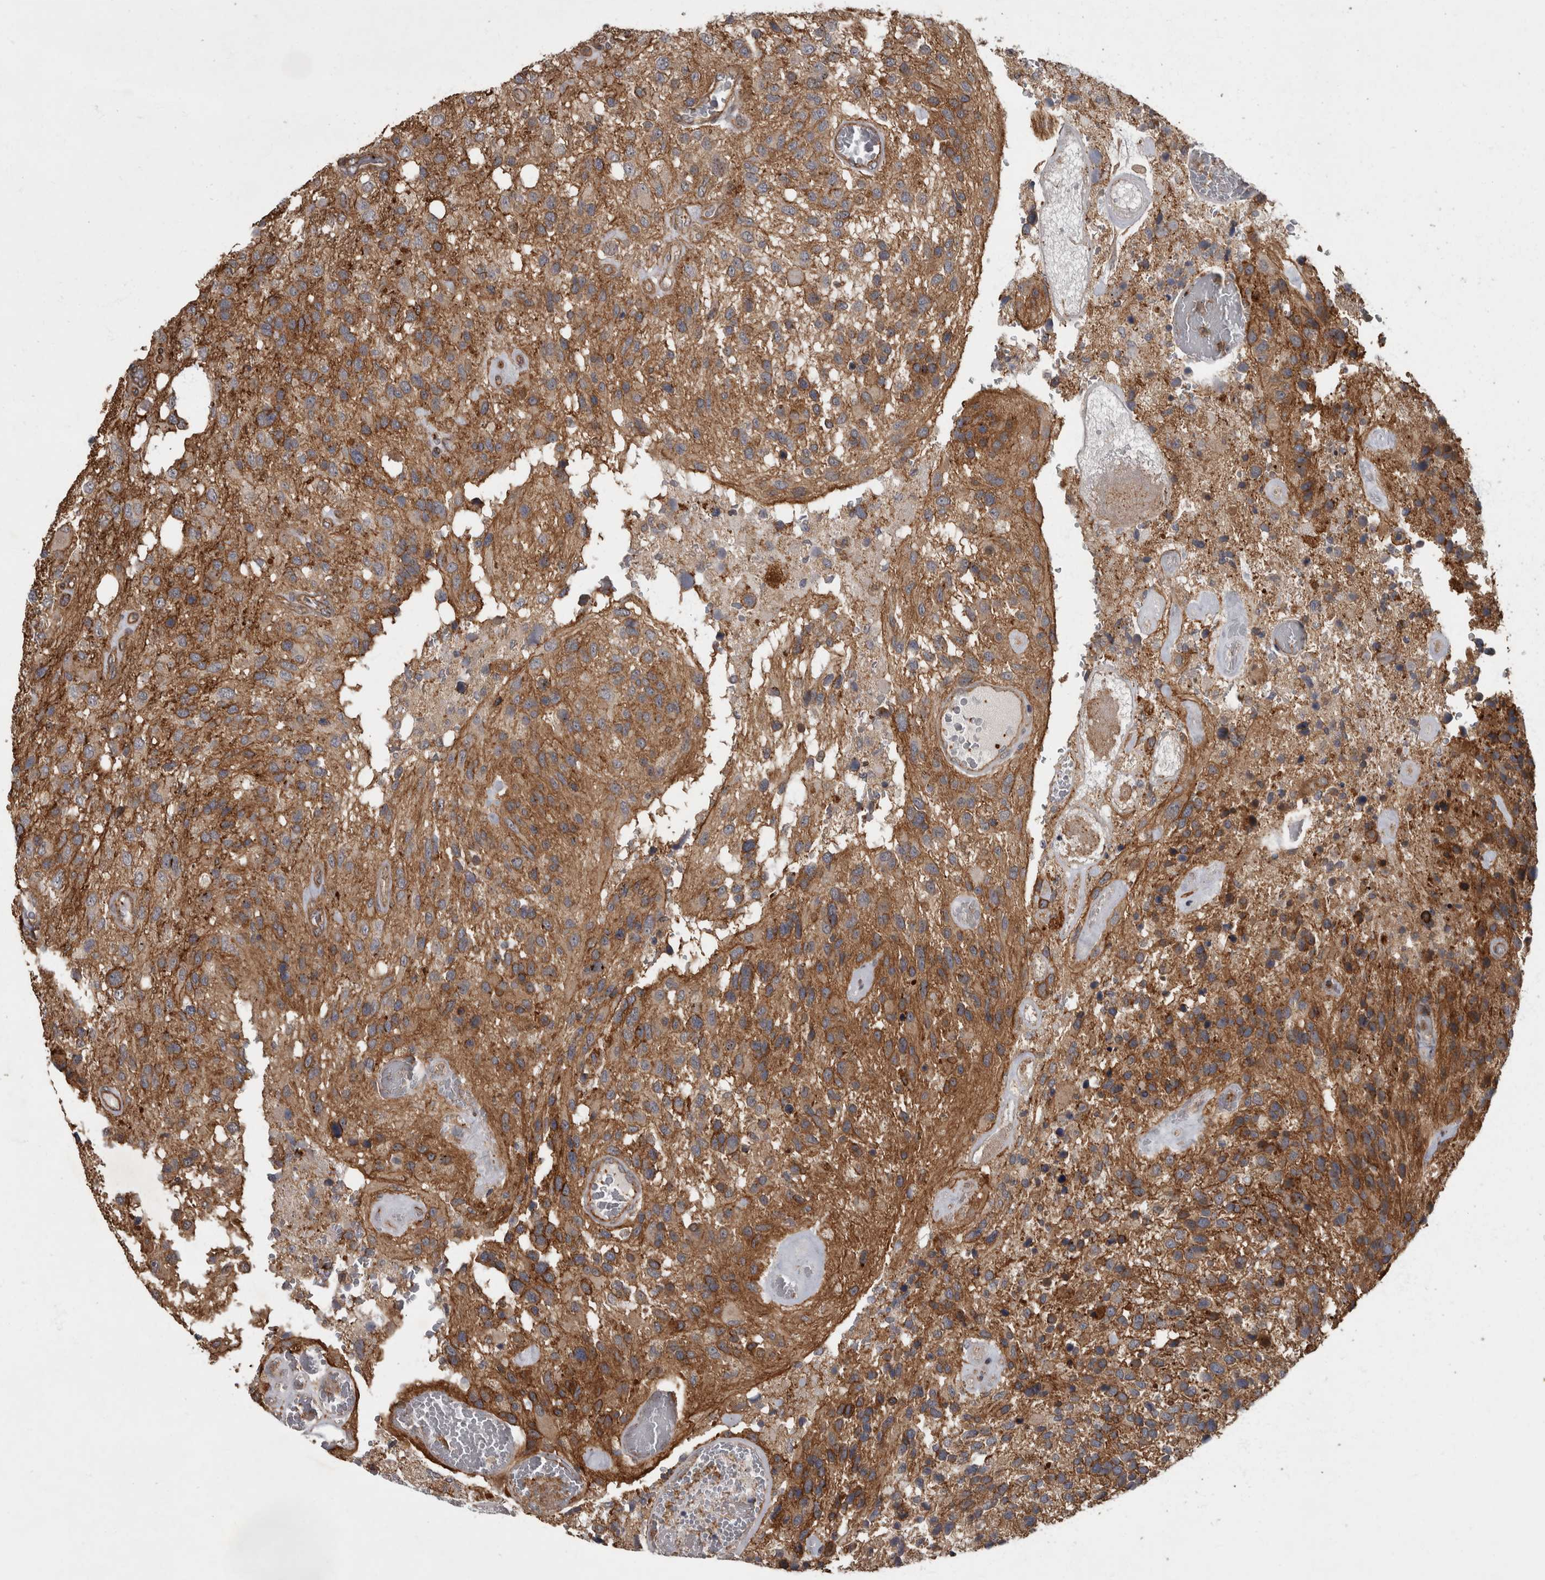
{"staining": {"intensity": "moderate", "quantity": ">75%", "location": "cytoplasmic/membranous"}, "tissue": "glioma", "cell_type": "Tumor cells", "image_type": "cancer", "snomed": [{"axis": "morphology", "description": "Glioma, malignant, High grade"}, {"axis": "topography", "description": "Brain"}], "caption": "Immunohistochemical staining of high-grade glioma (malignant) exhibits medium levels of moderate cytoplasmic/membranous staining in approximately >75% of tumor cells.", "gene": "VEGFD", "patient": {"sex": "female", "age": 58}}